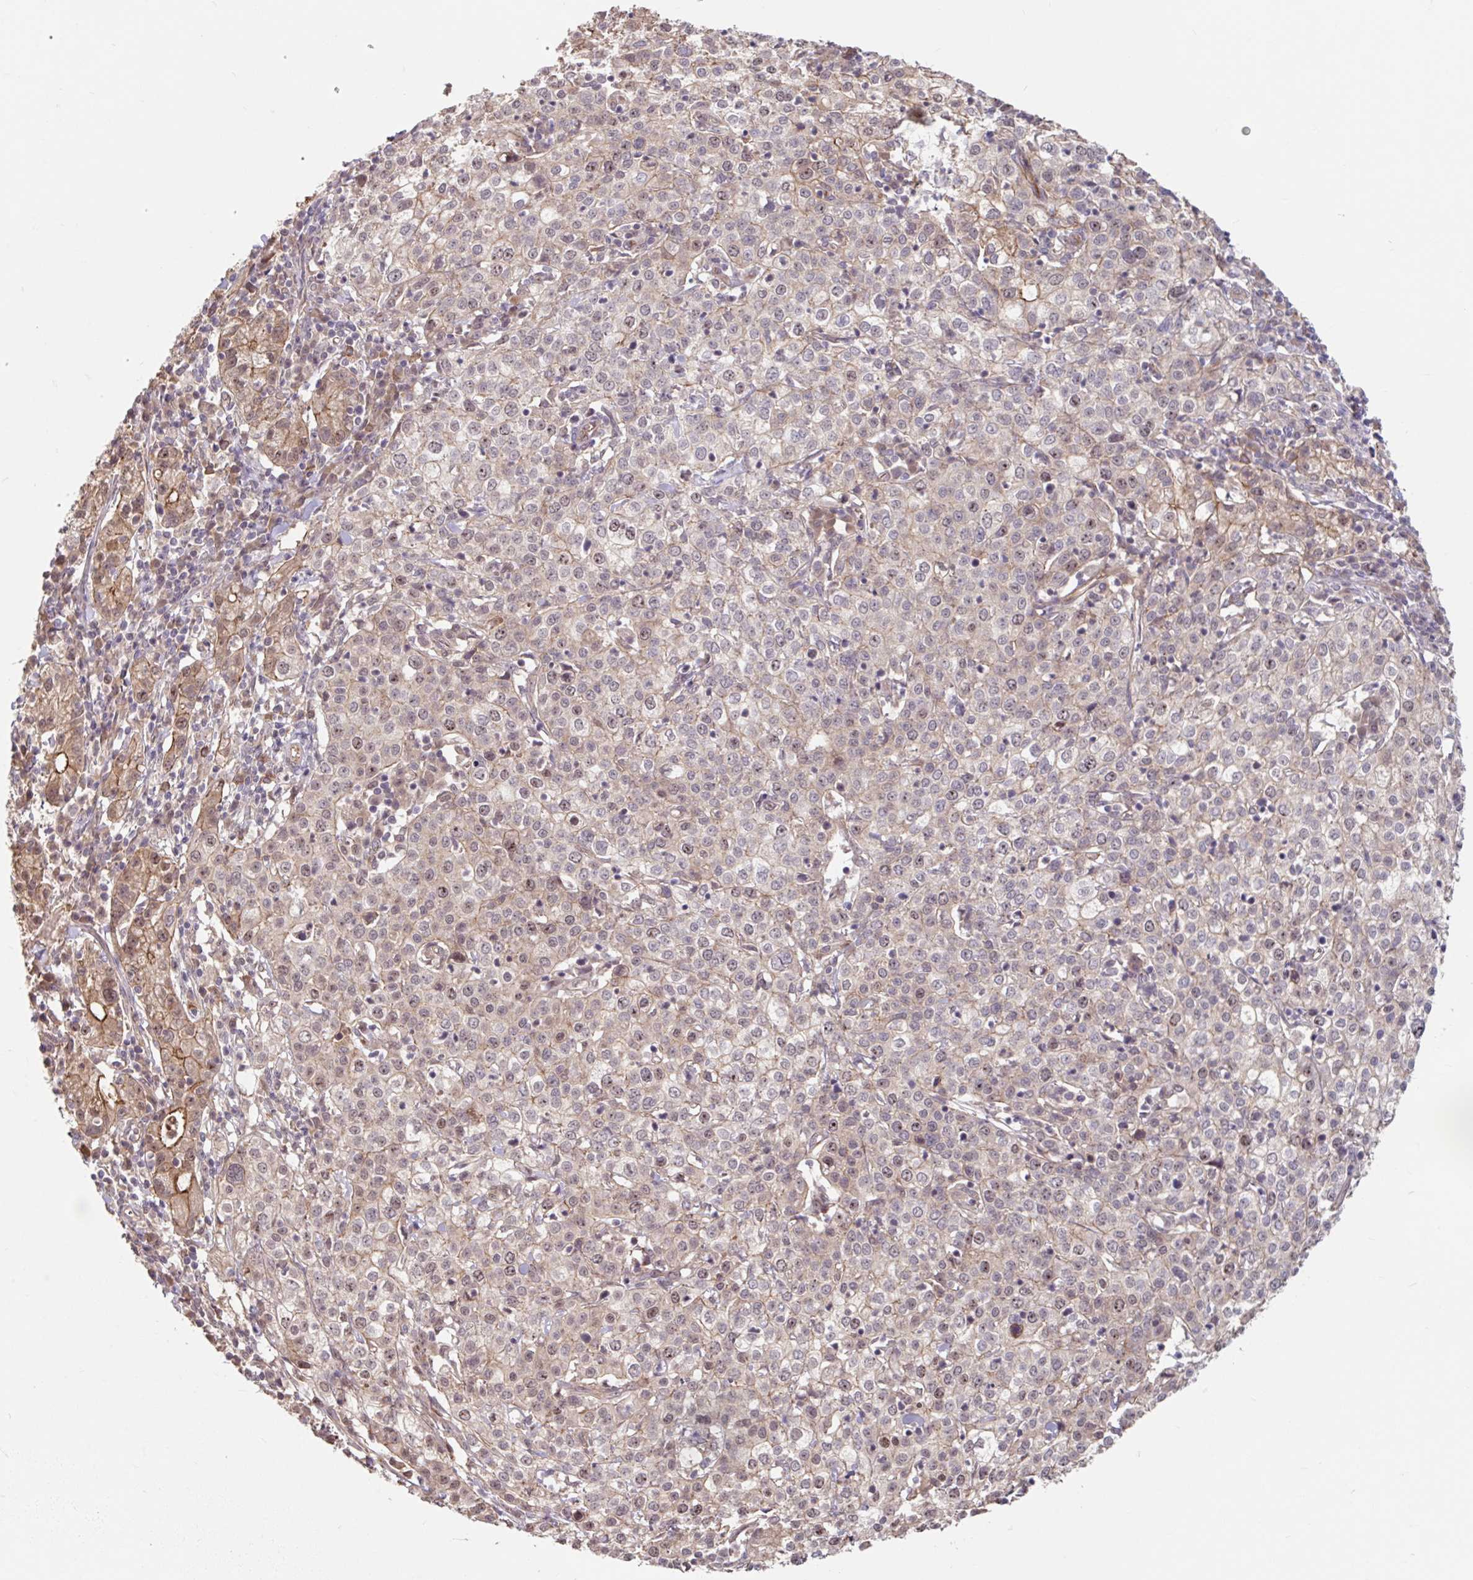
{"staining": {"intensity": "weak", "quantity": "25%-75%", "location": "cytoplasmic/membranous,nuclear"}, "tissue": "cervical cancer", "cell_type": "Tumor cells", "image_type": "cancer", "snomed": [{"axis": "morphology", "description": "Normal tissue, NOS"}, {"axis": "morphology", "description": "Adenocarcinoma, NOS"}, {"axis": "topography", "description": "Cervix"}], "caption": "Immunohistochemical staining of human adenocarcinoma (cervical) shows weak cytoplasmic/membranous and nuclear protein expression in approximately 25%-75% of tumor cells.", "gene": "STYXL1", "patient": {"sex": "female", "age": 44}}